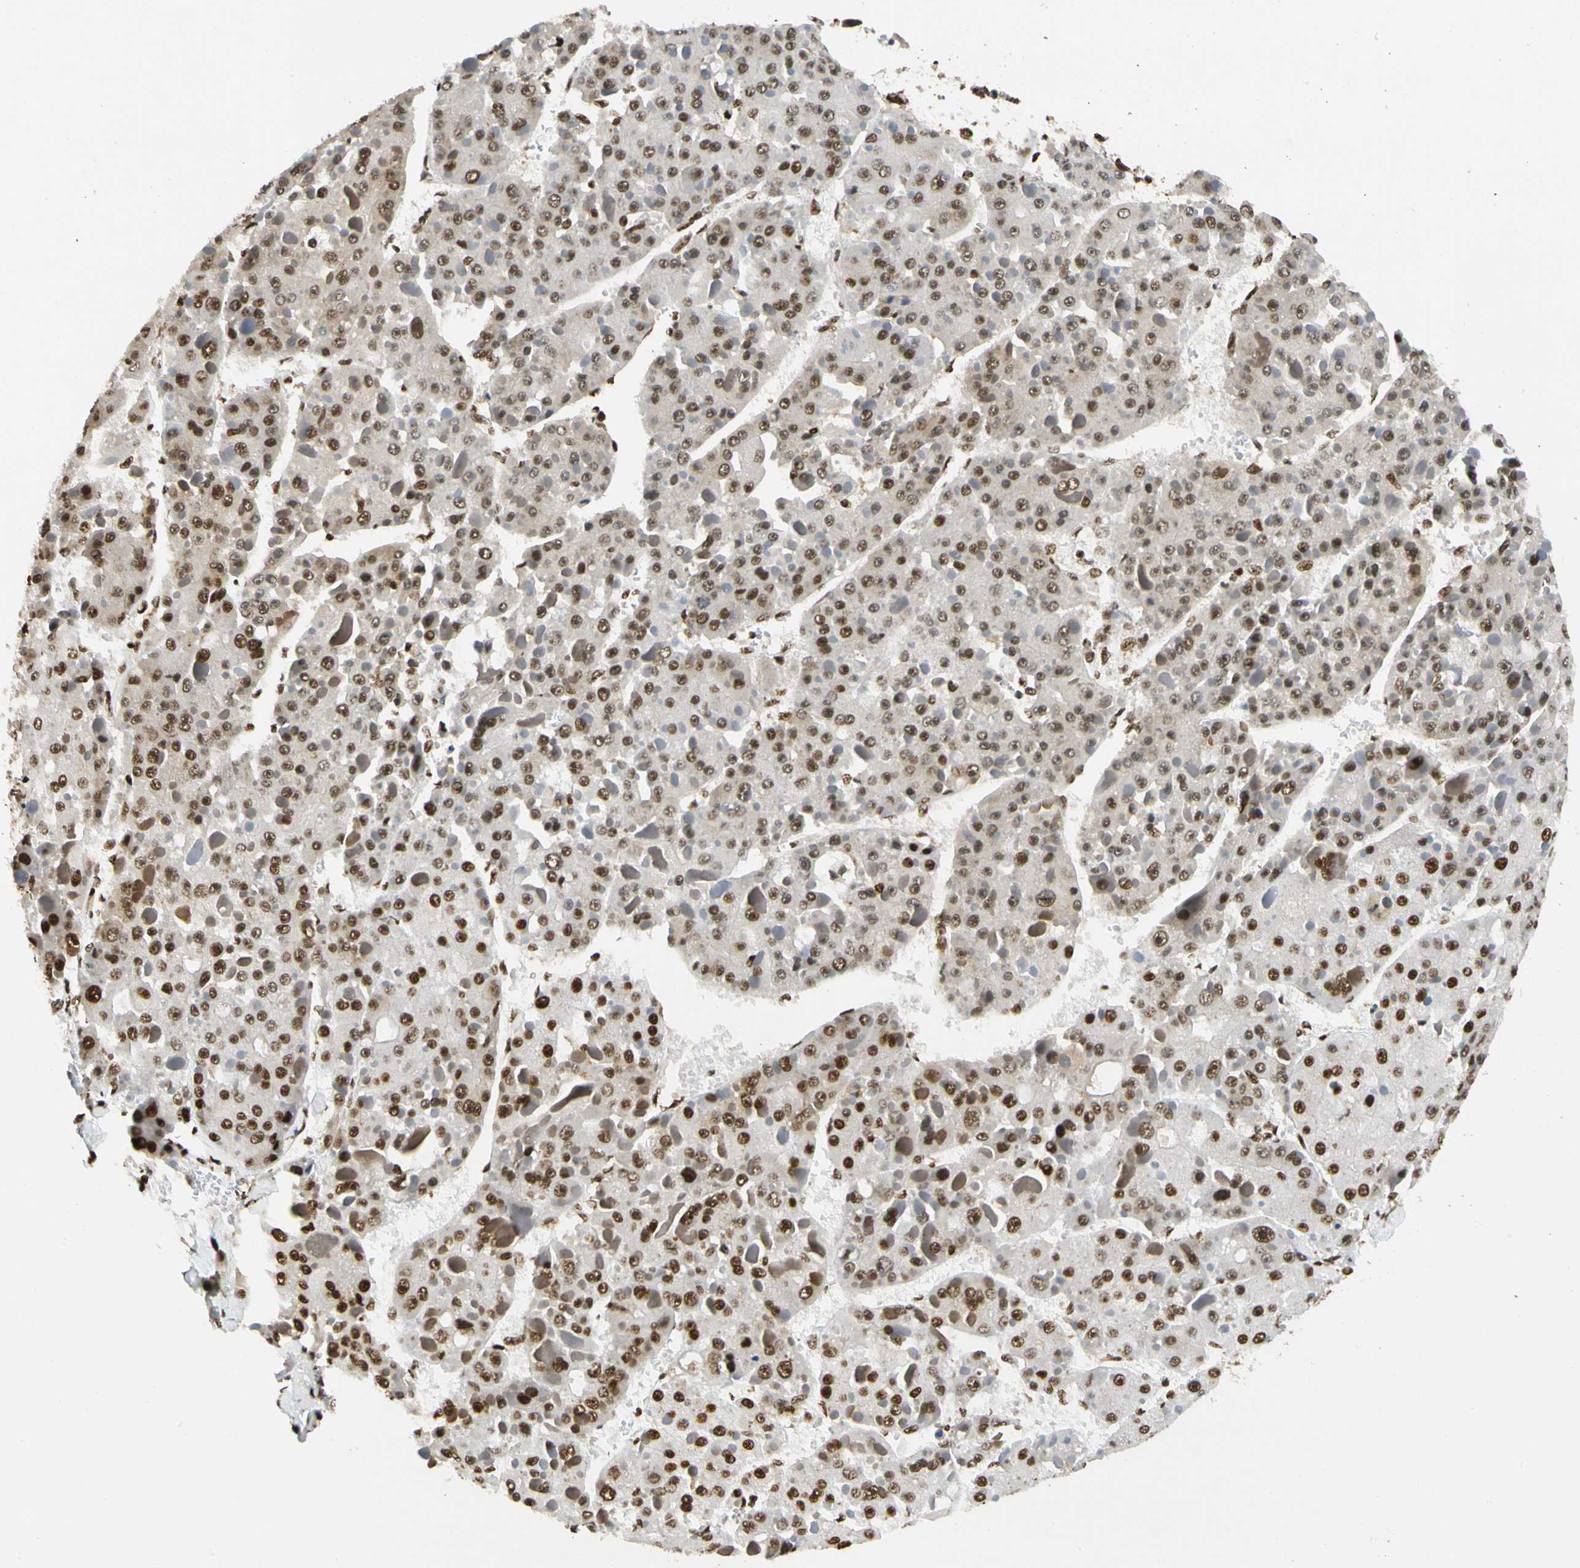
{"staining": {"intensity": "moderate", "quantity": ">75%", "location": "nuclear"}, "tissue": "liver cancer", "cell_type": "Tumor cells", "image_type": "cancer", "snomed": [{"axis": "morphology", "description": "Carcinoma, Hepatocellular, NOS"}, {"axis": "topography", "description": "Liver"}], "caption": "This image shows immunohistochemistry staining of human hepatocellular carcinoma (liver), with medium moderate nuclear staining in approximately >75% of tumor cells.", "gene": "CDK12", "patient": {"sex": "female", "age": 73}}